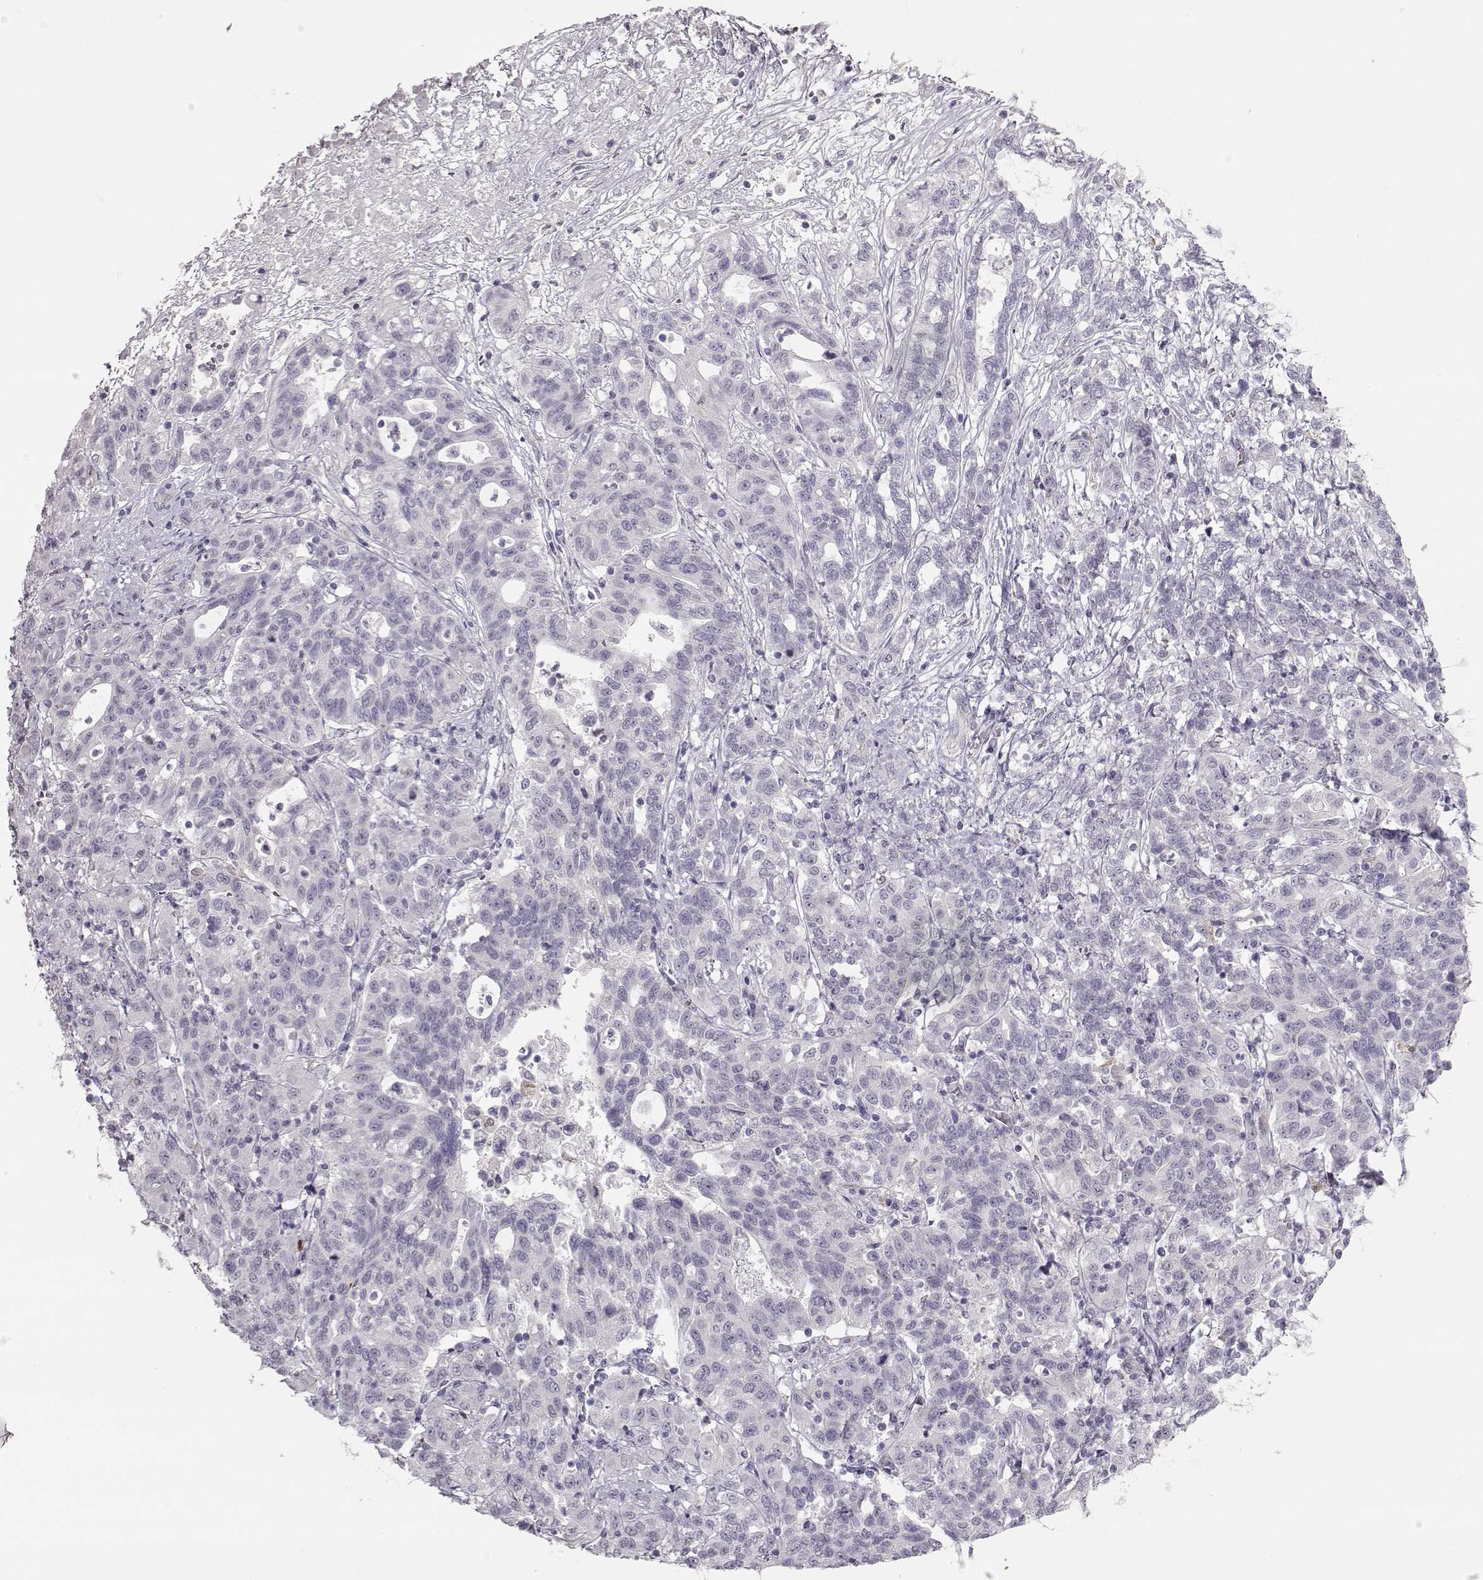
{"staining": {"intensity": "negative", "quantity": "none", "location": "none"}, "tissue": "liver cancer", "cell_type": "Tumor cells", "image_type": "cancer", "snomed": [{"axis": "morphology", "description": "Adenocarcinoma, NOS"}, {"axis": "morphology", "description": "Cholangiocarcinoma"}, {"axis": "topography", "description": "Liver"}], "caption": "The IHC histopathology image has no significant staining in tumor cells of liver cancer (adenocarcinoma) tissue. (DAB IHC, high magnification).", "gene": "S100B", "patient": {"sex": "male", "age": 64}}